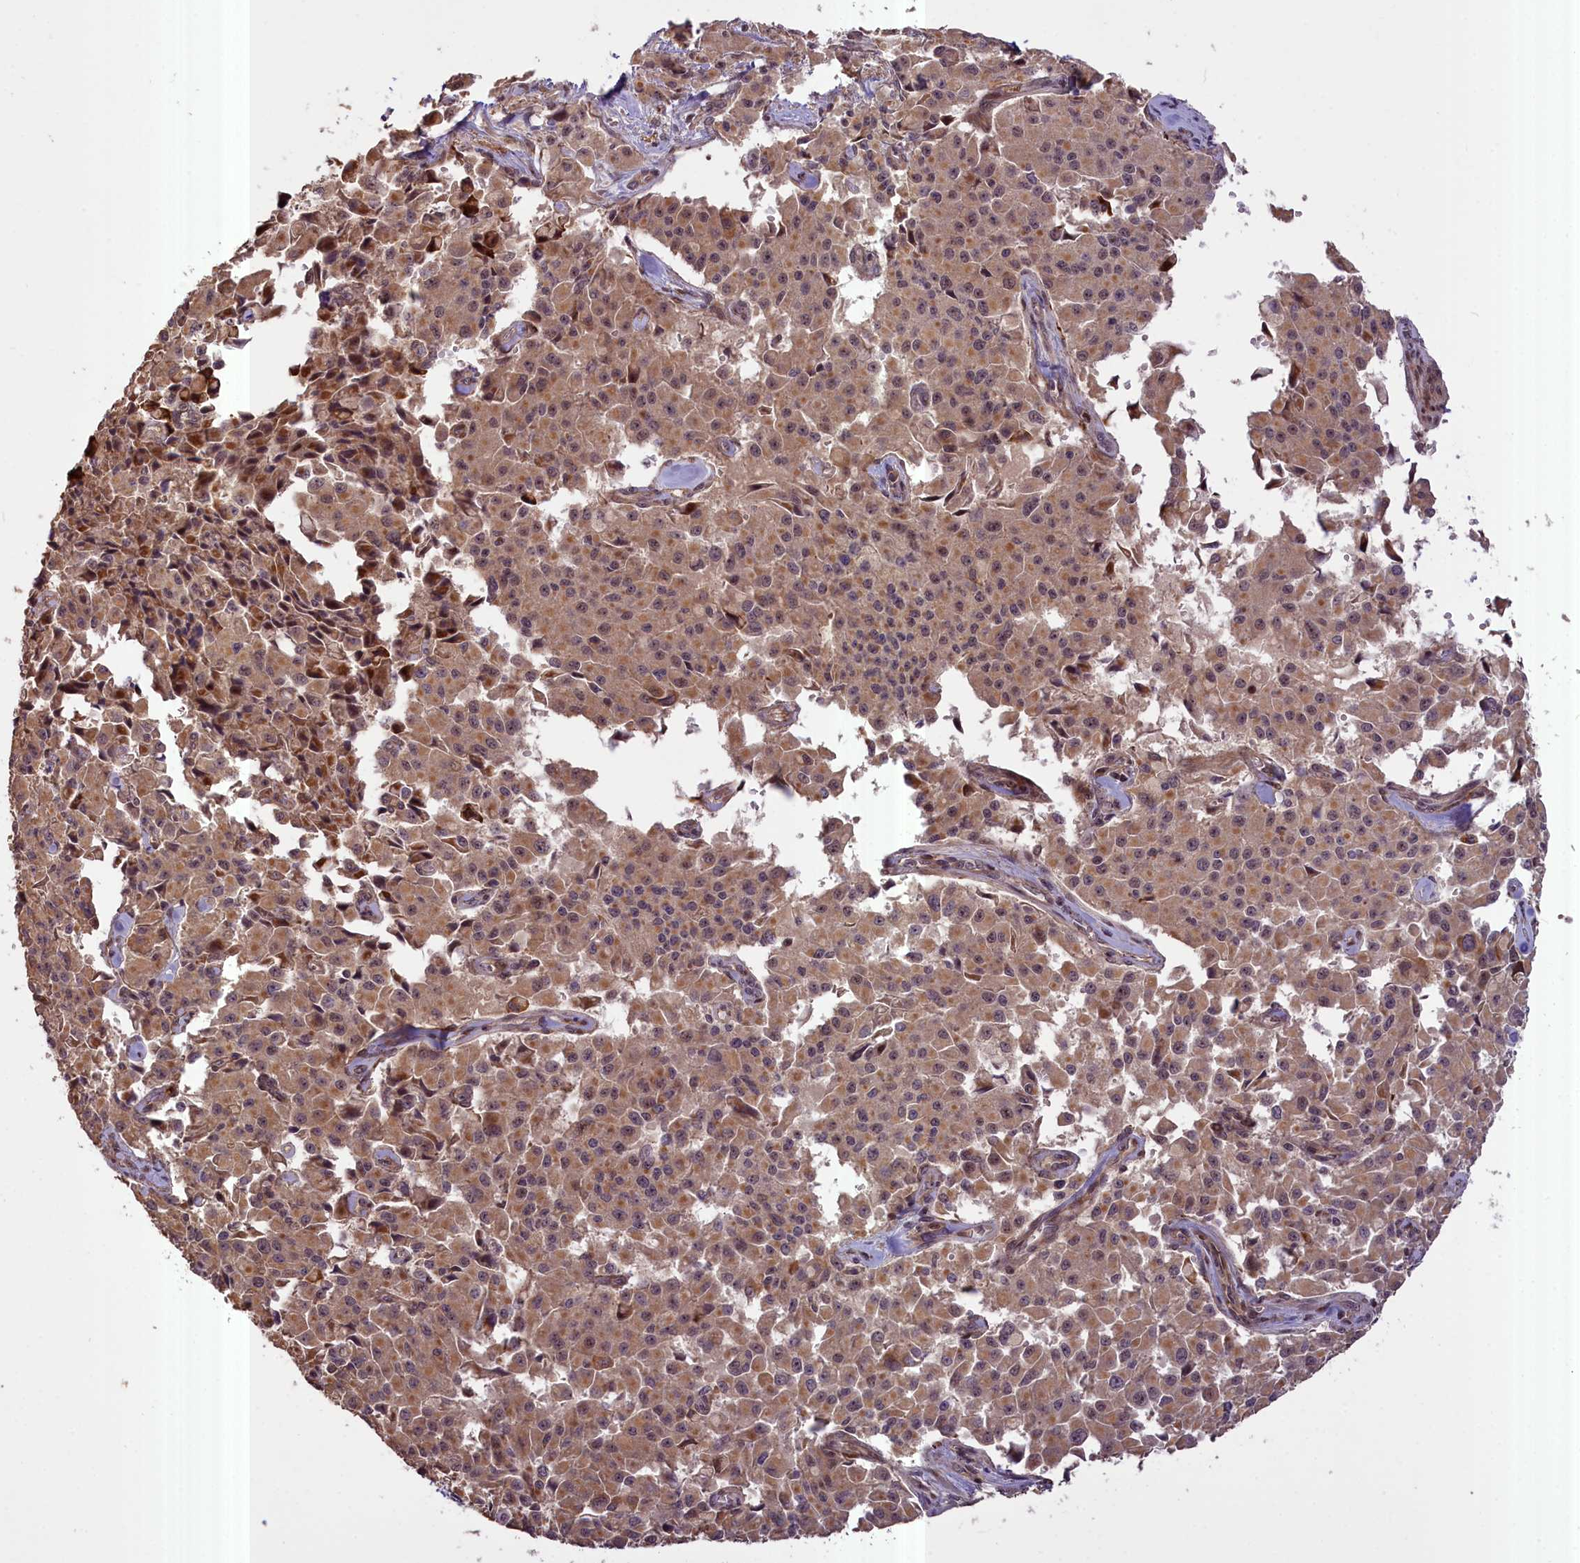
{"staining": {"intensity": "moderate", "quantity": ">75%", "location": "cytoplasmic/membranous"}, "tissue": "pancreatic cancer", "cell_type": "Tumor cells", "image_type": "cancer", "snomed": [{"axis": "morphology", "description": "Adenocarcinoma, NOS"}, {"axis": "topography", "description": "Pancreas"}], "caption": "IHC of human pancreatic adenocarcinoma demonstrates medium levels of moderate cytoplasmic/membranous positivity in approximately >75% of tumor cells. The staining was performed using DAB (3,3'-diaminobenzidine) to visualize the protein expression in brown, while the nuclei were stained in blue with hematoxylin (Magnification: 20x).", "gene": "FUZ", "patient": {"sex": "male", "age": 65}}